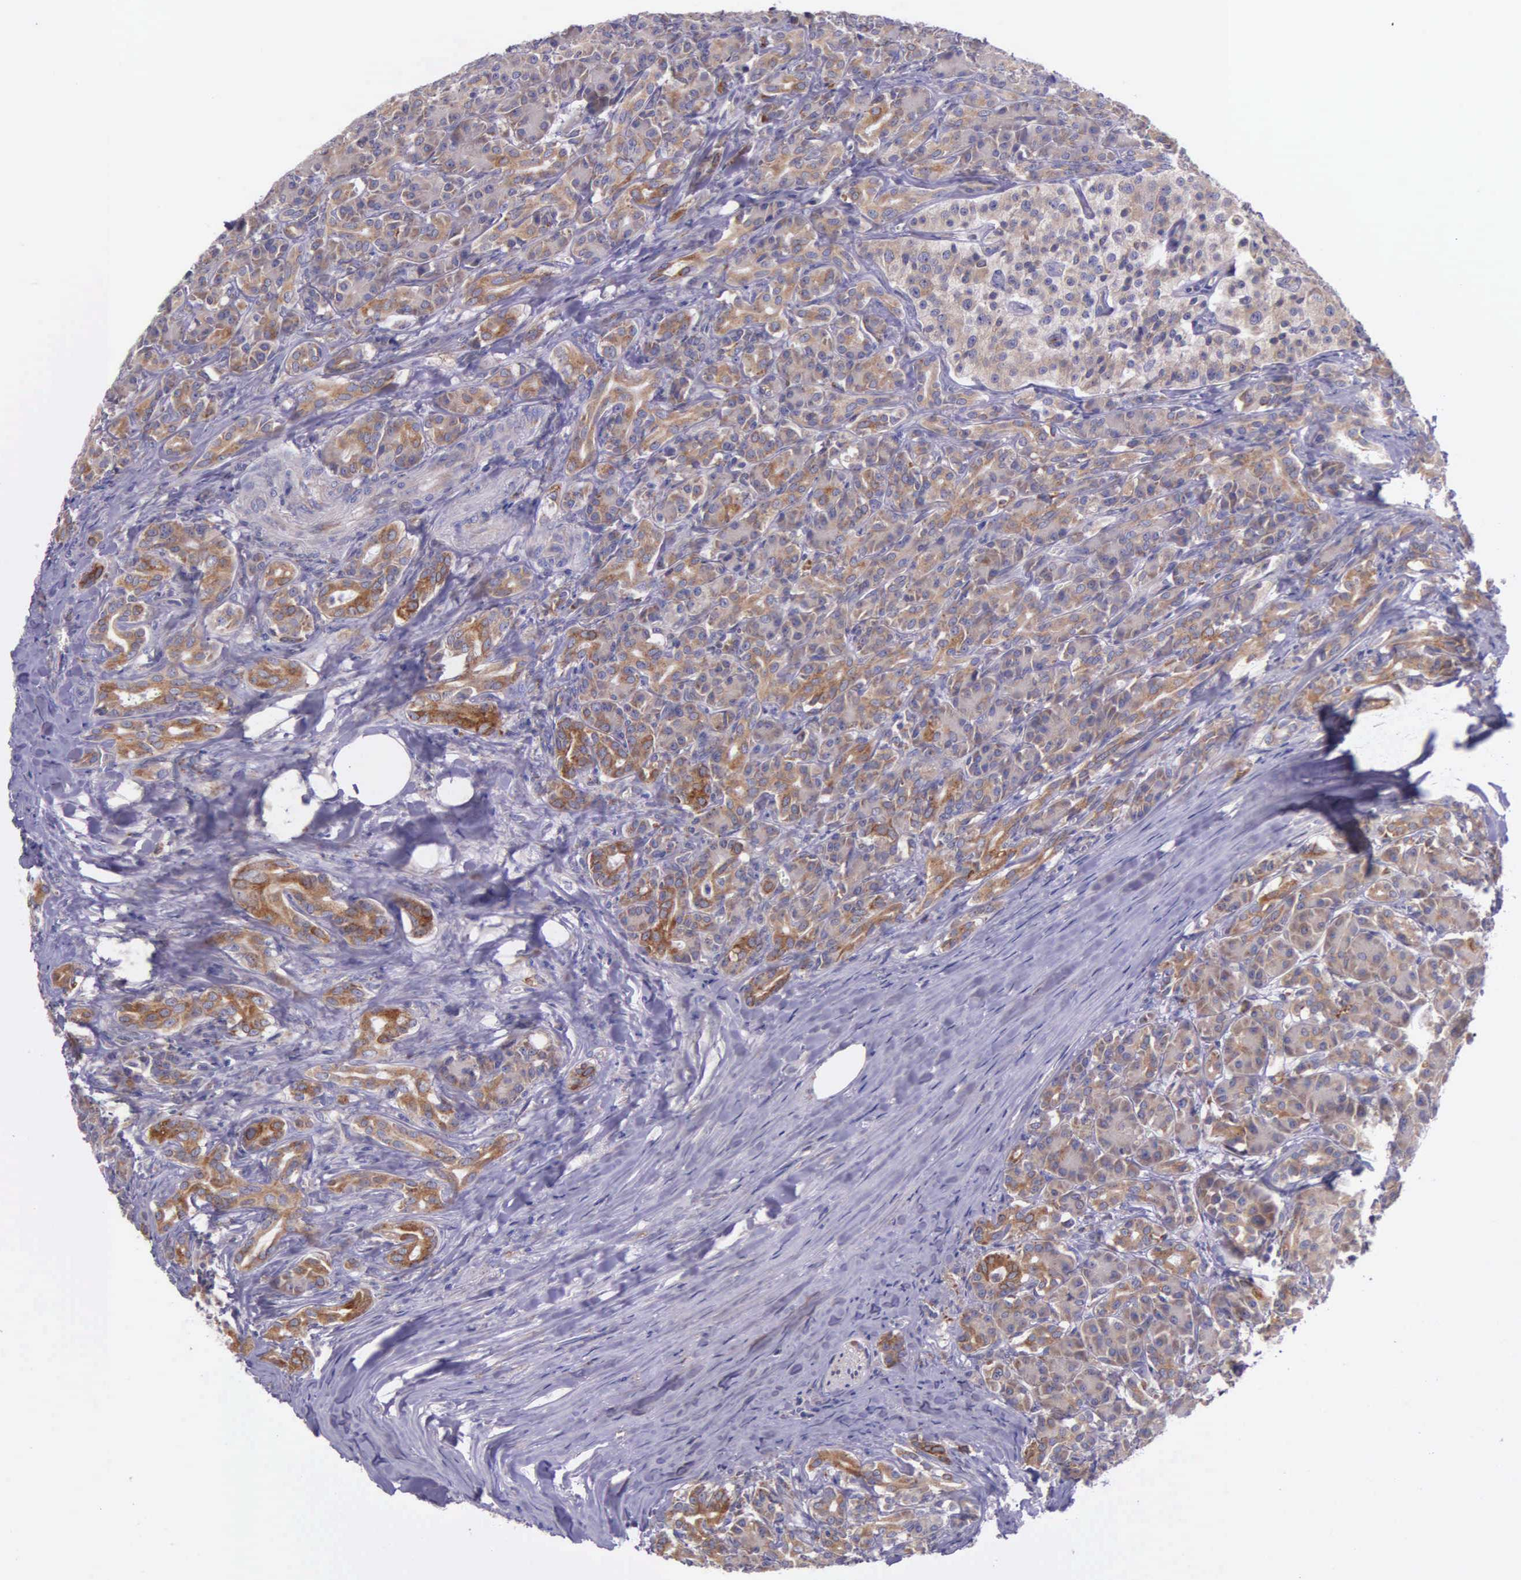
{"staining": {"intensity": "strong", "quantity": ">75%", "location": "cytoplasmic/membranous"}, "tissue": "pancreas", "cell_type": "Exocrine glandular cells", "image_type": "normal", "snomed": [{"axis": "morphology", "description": "Normal tissue, NOS"}, {"axis": "topography", "description": "Lymph node"}, {"axis": "topography", "description": "Pancreas"}], "caption": "An IHC micrograph of normal tissue is shown. Protein staining in brown labels strong cytoplasmic/membranous positivity in pancreas within exocrine glandular cells.", "gene": "NSDHL", "patient": {"sex": "male", "age": 59}}